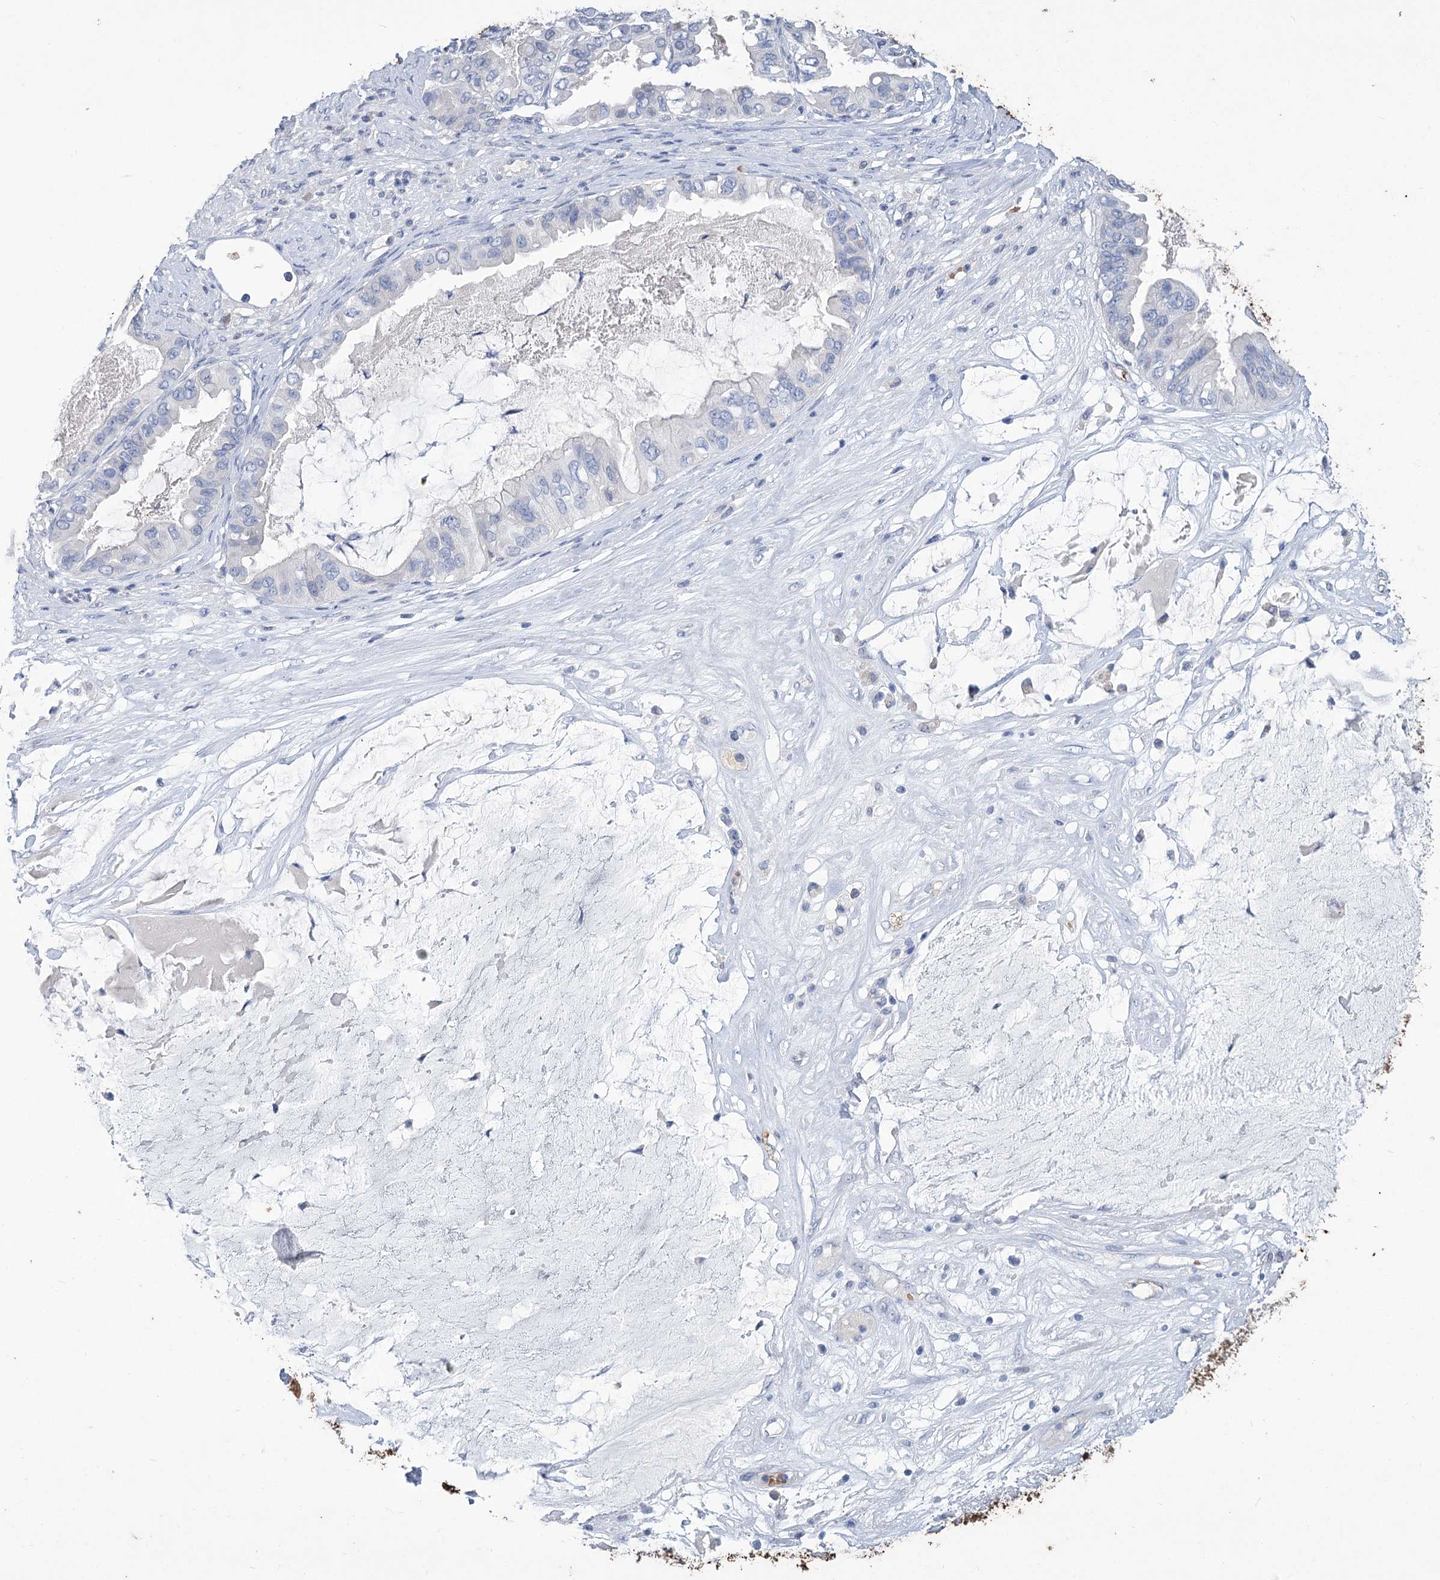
{"staining": {"intensity": "negative", "quantity": "none", "location": "none"}, "tissue": "ovarian cancer", "cell_type": "Tumor cells", "image_type": "cancer", "snomed": [{"axis": "morphology", "description": "Cystadenocarcinoma, mucinous, NOS"}, {"axis": "topography", "description": "Ovary"}], "caption": "Ovarian mucinous cystadenocarcinoma stained for a protein using immunohistochemistry shows no positivity tumor cells.", "gene": "HBA1", "patient": {"sex": "female", "age": 80}}